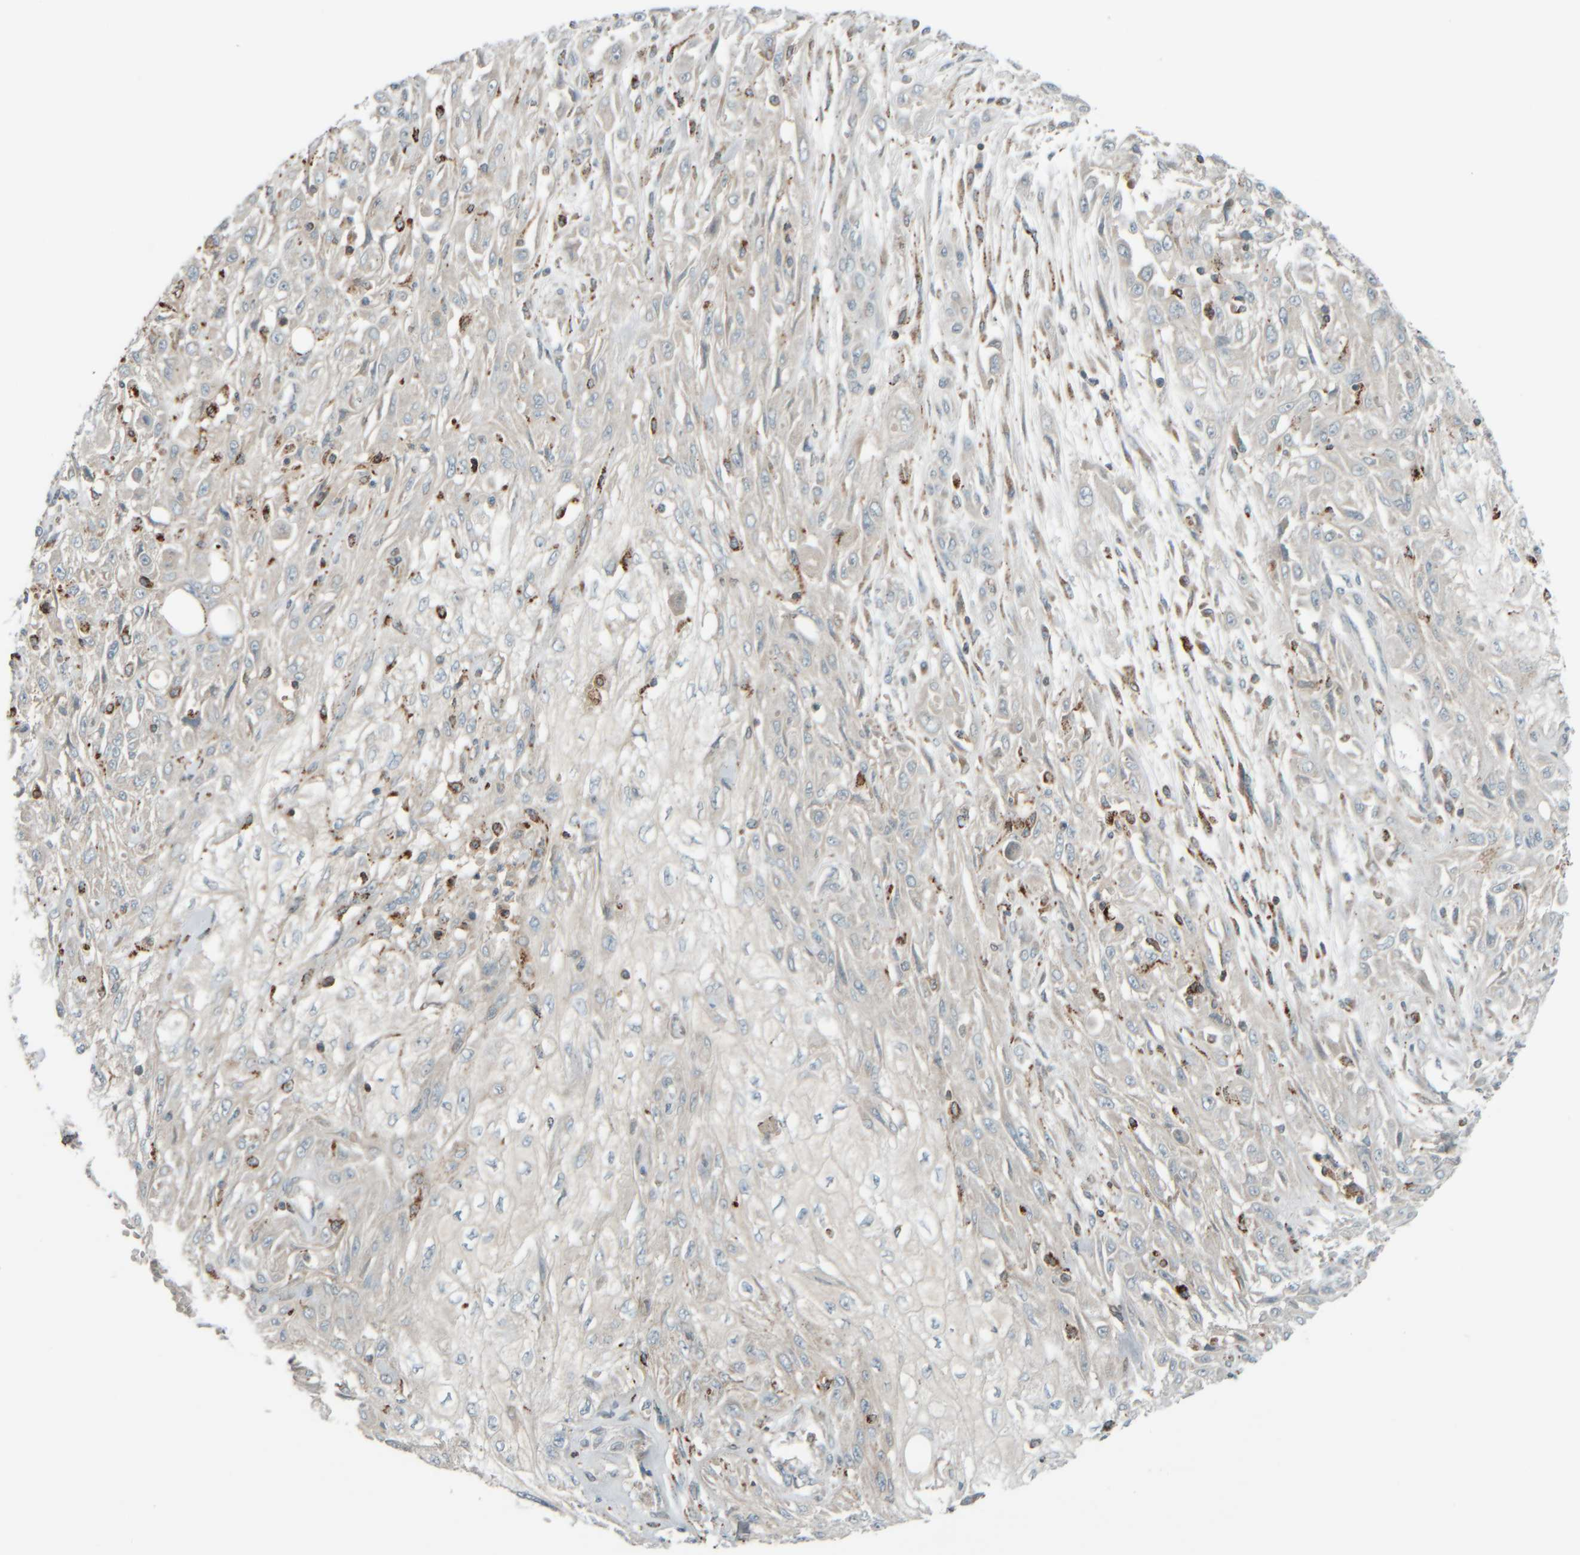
{"staining": {"intensity": "negative", "quantity": "none", "location": "none"}, "tissue": "skin cancer", "cell_type": "Tumor cells", "image_type": "cancer", "snomed": [{"axis": "morphology", "description": "Squamous cell carcinoma, NOS"}, {"axis": "morphology", "description": "Squamous cell carcinoma, metastatic, NOS"}, {"axis": "topography", "description": "Skin"}, {"axis": "topography", "description": "Lymph node"}], "caption": "DAB immunohistochemical staining of human skin squamous cell carcinoma reveals no significant positivity in tumor cells.", "gene": "SPAG5", "patient": {"sex": "male", "age": 75}}